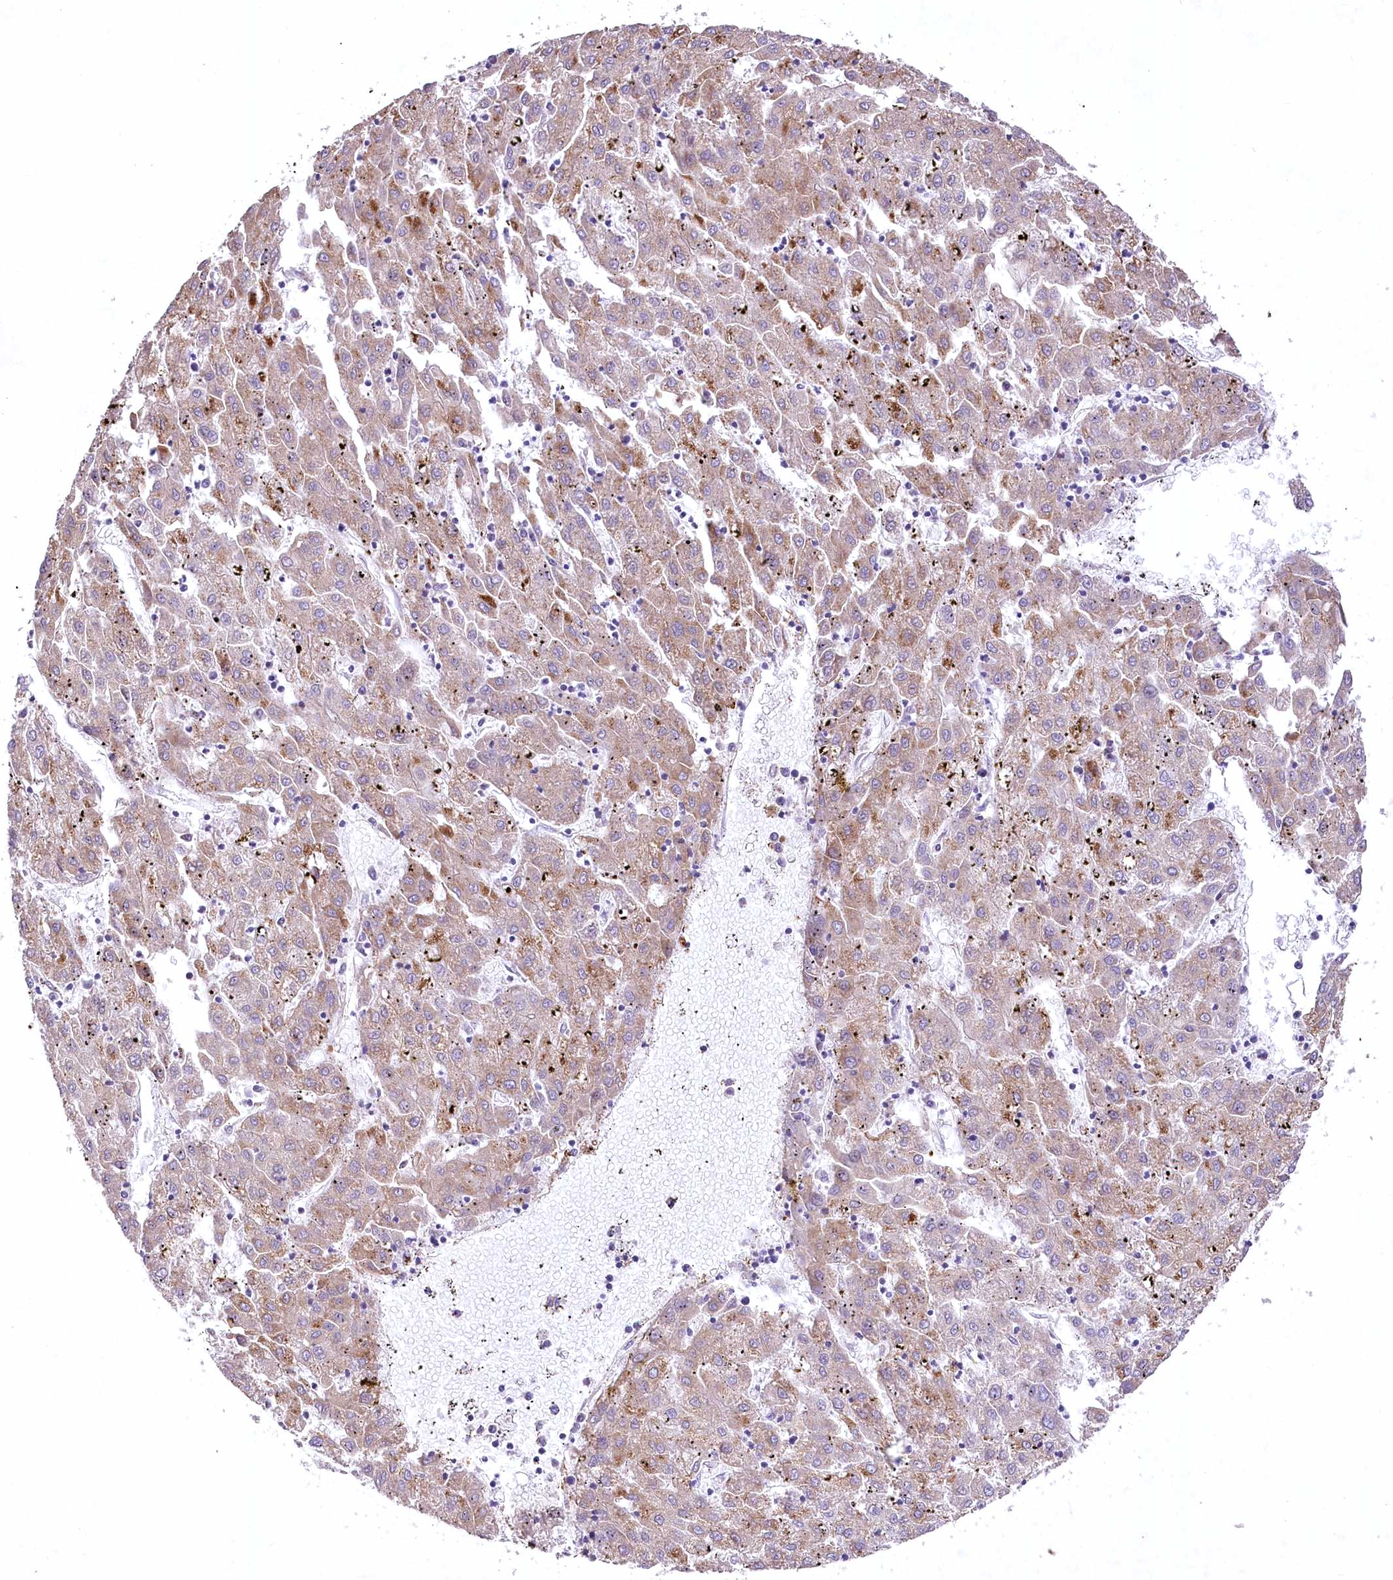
{"staining": {"intensity": "weak", "quantity": ">75%", "location": "cytoplasmic/membranous"}, "tissue": "liver cancer", "cell_type": "Tumor cells", "image_type": "cancer", "snomed": [{"axis": "morphology", "description": "Carcinoma, Hepatocellular, NOS"}, {"axis": "topography", "description": "Liver"}], "caption": "Protein expression analysis of hepatocellular carcinoma (liver) reveals weak cytoplasmic/membranous positivity in about >75% of tumor cells.", "gene": "RDH16", "patient": {"sex": "male", "age": 72}}